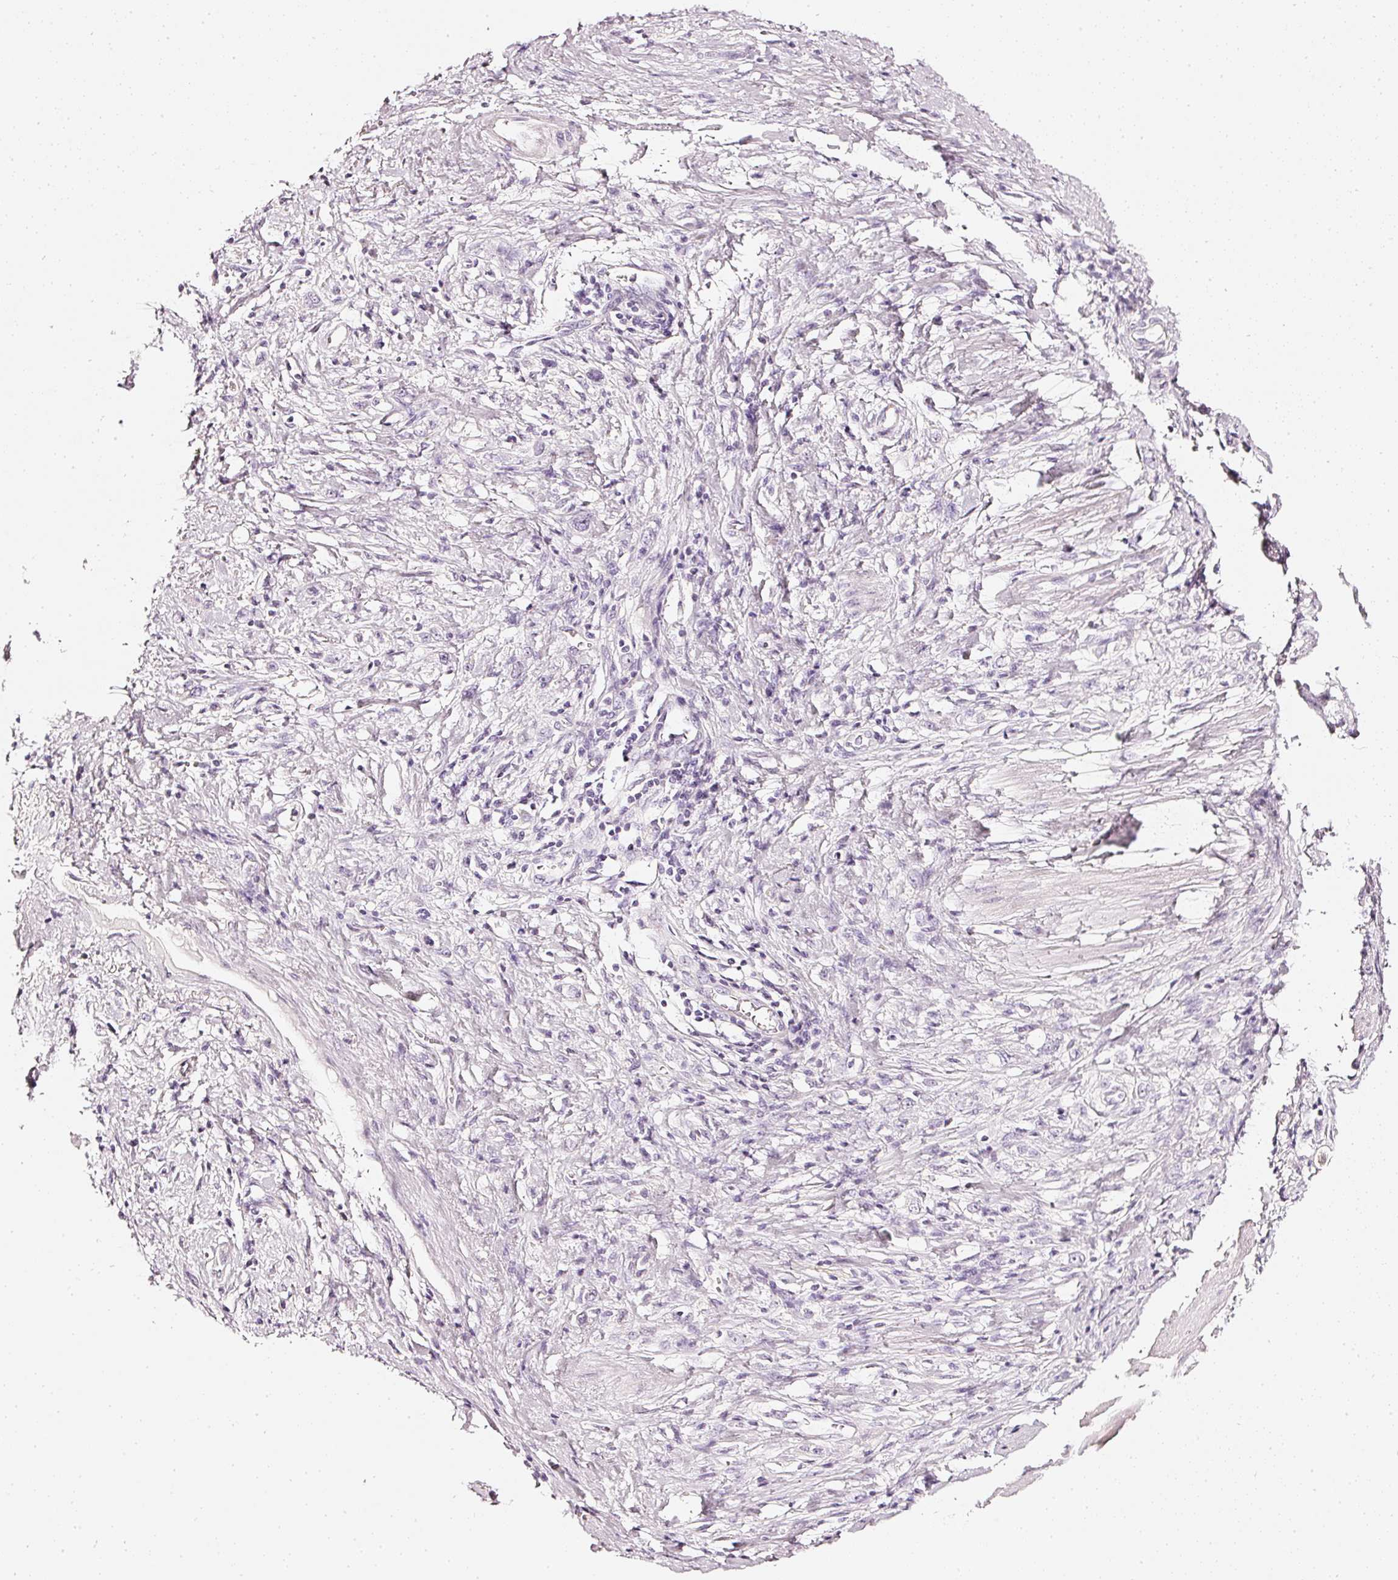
{"staining": {"intensity": "negative", "quantity": "none", "location": "none"}, "tissue": "stomach cancer", "cell_type": "Tumor cells", "image_type": "cancer", "snomed": [{"axis": "morphology", "description": "Adenocarcinoma, NOS"}, {"axis": "topography", "description": "Stomach"}], "caption": "Immunohistochemistry (IHC) image of stomach adenocarcinoma stained for a protein (brown), which reveals no positivity in tumor cells. (DAB IHC visualized using brightfield microscopy, high magnification).", "gene": "CNP", "patient": {"sex": "female", "age": 76}}